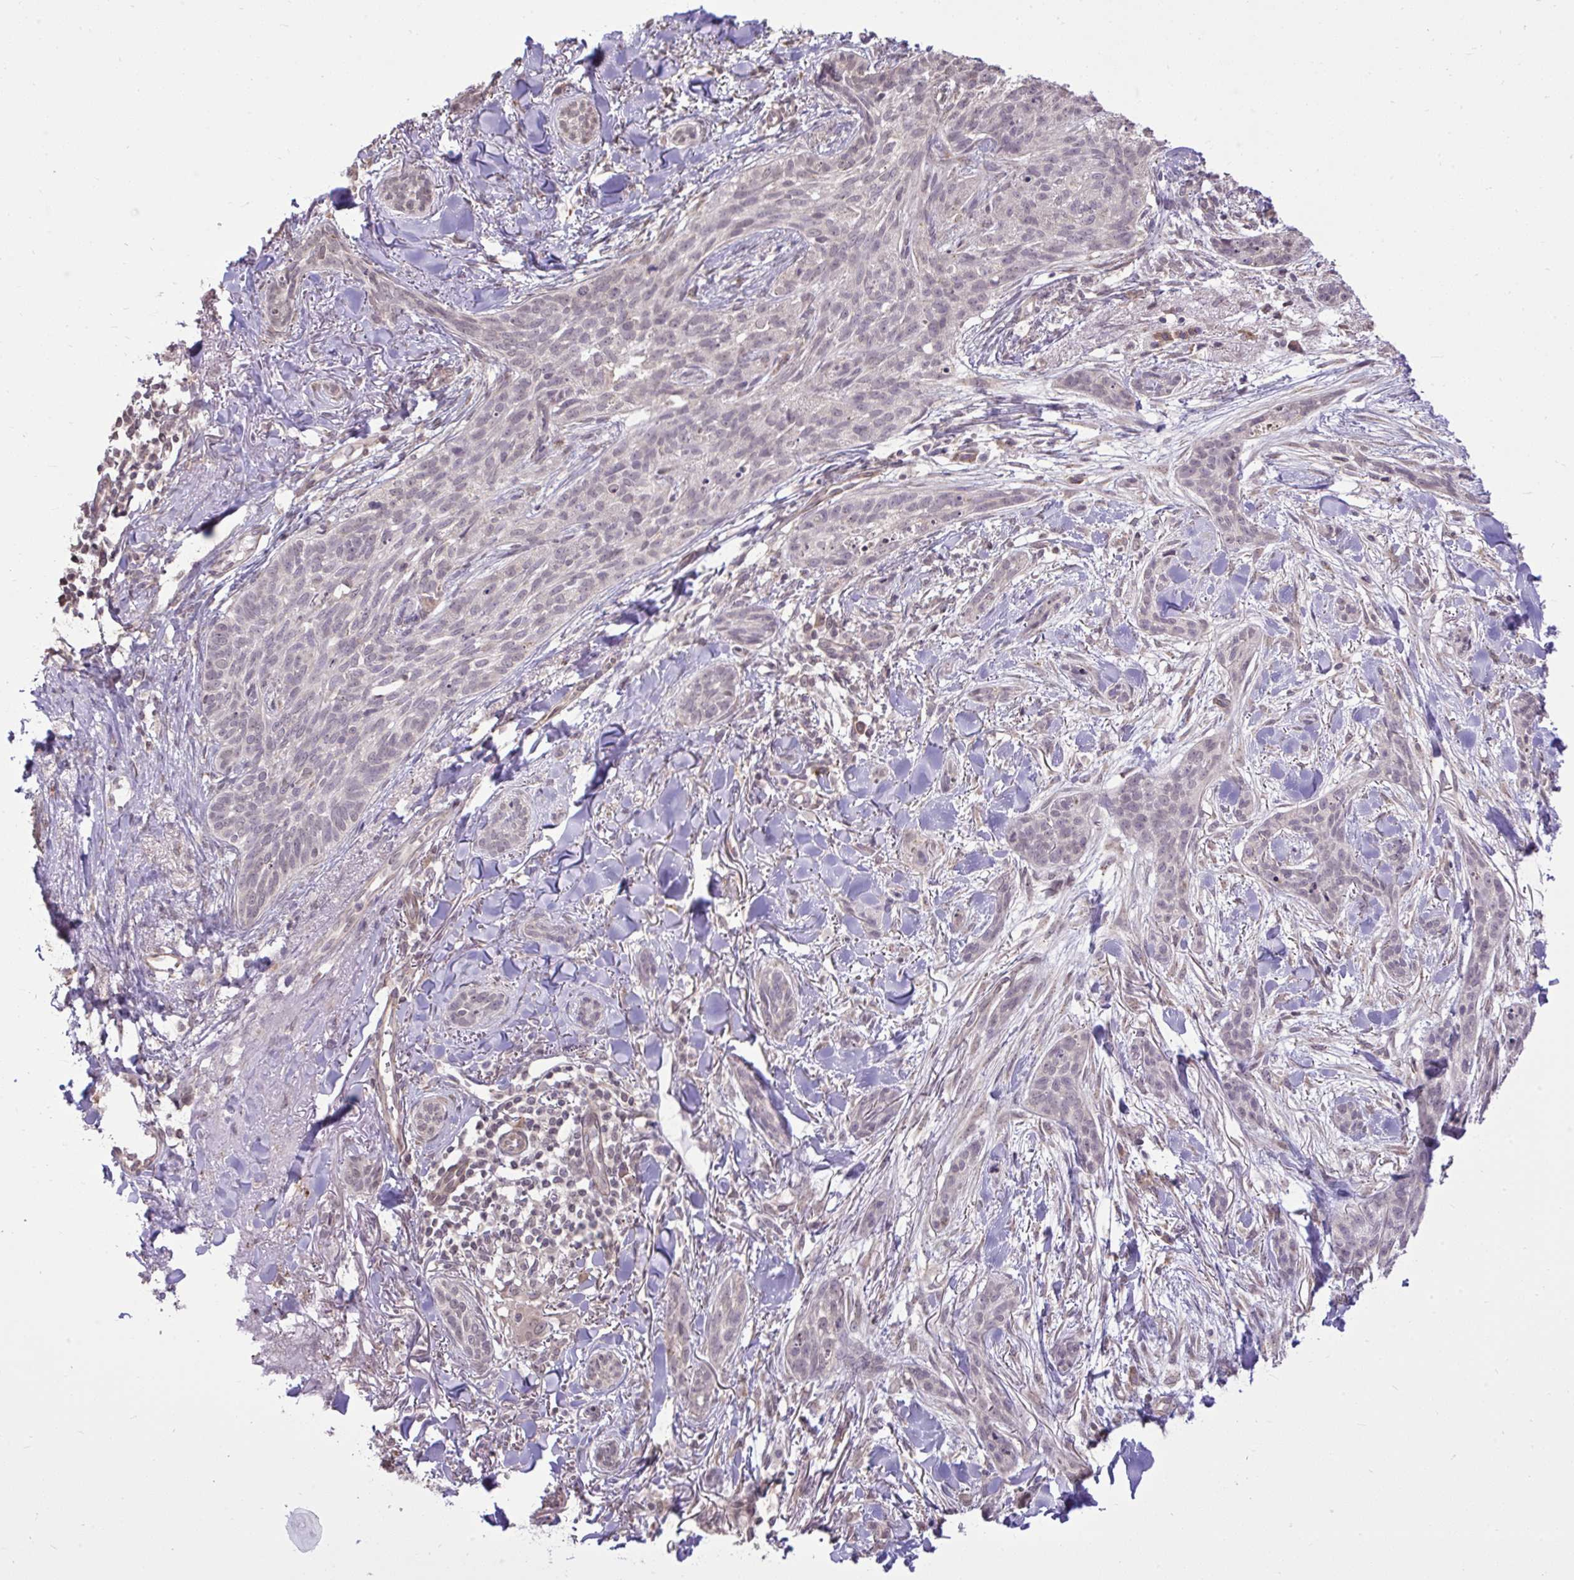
{"staining": {"intensity": "negative", "quantity": "none", "location": "none"}, "tissue": "skin cancer", "cell_type": "Tumor cells", "image_type": "cancer", "snomed": [{"axis": "morphology", "description": "Basal cell carcinoma"}, {"axis": "topography", "description": "Skin"}], "caption": "This is an IHC micrograph of skin cancer. There is no positivity in tumor cells.", "gene": "CYP20A1", "patient": {"sex": "male", "age": 52}}